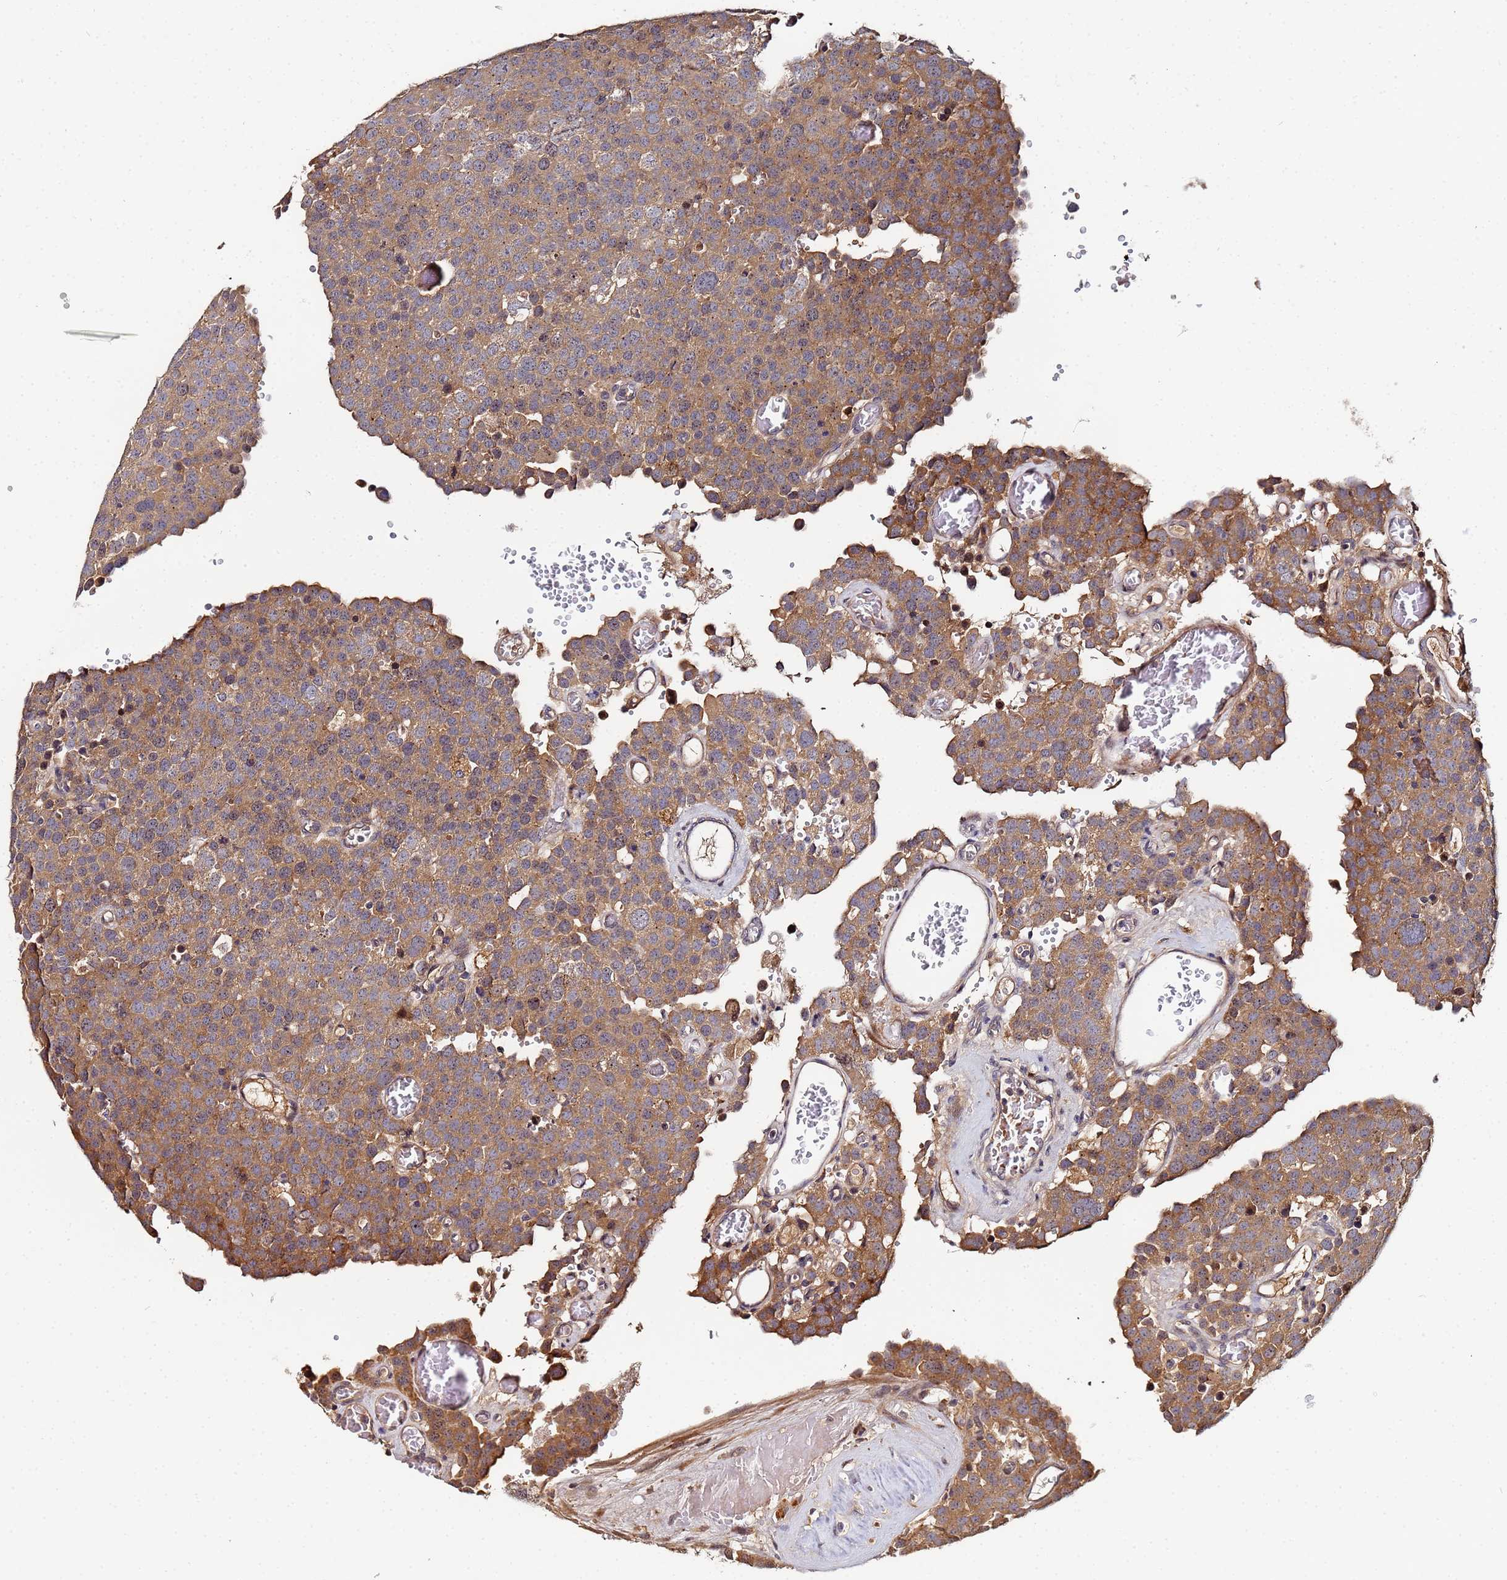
{"staining": {"intensity": "moderate", "quantity": ">75%", "location": "cytoplasmic/membranous"}, "tissue": "testis cancer", "cell_type": "Tumor cells", "image_type": "cancer", "snomed": [{"axis": "morphology", "description": "Normal tissue, NOS"}, {"axis": "morphology", "description": "Seminoma, NOS"}, {"axis": "topography", "description": "Testis"}], "caption": "High-power microscopy captured an IHC image of seminoma (testis), revealing moderate cytoplasmic/membranous staining in about >75% of tumor cells.", "gene": "OSER1", "patient": {"sex": "male", "age": 71}}